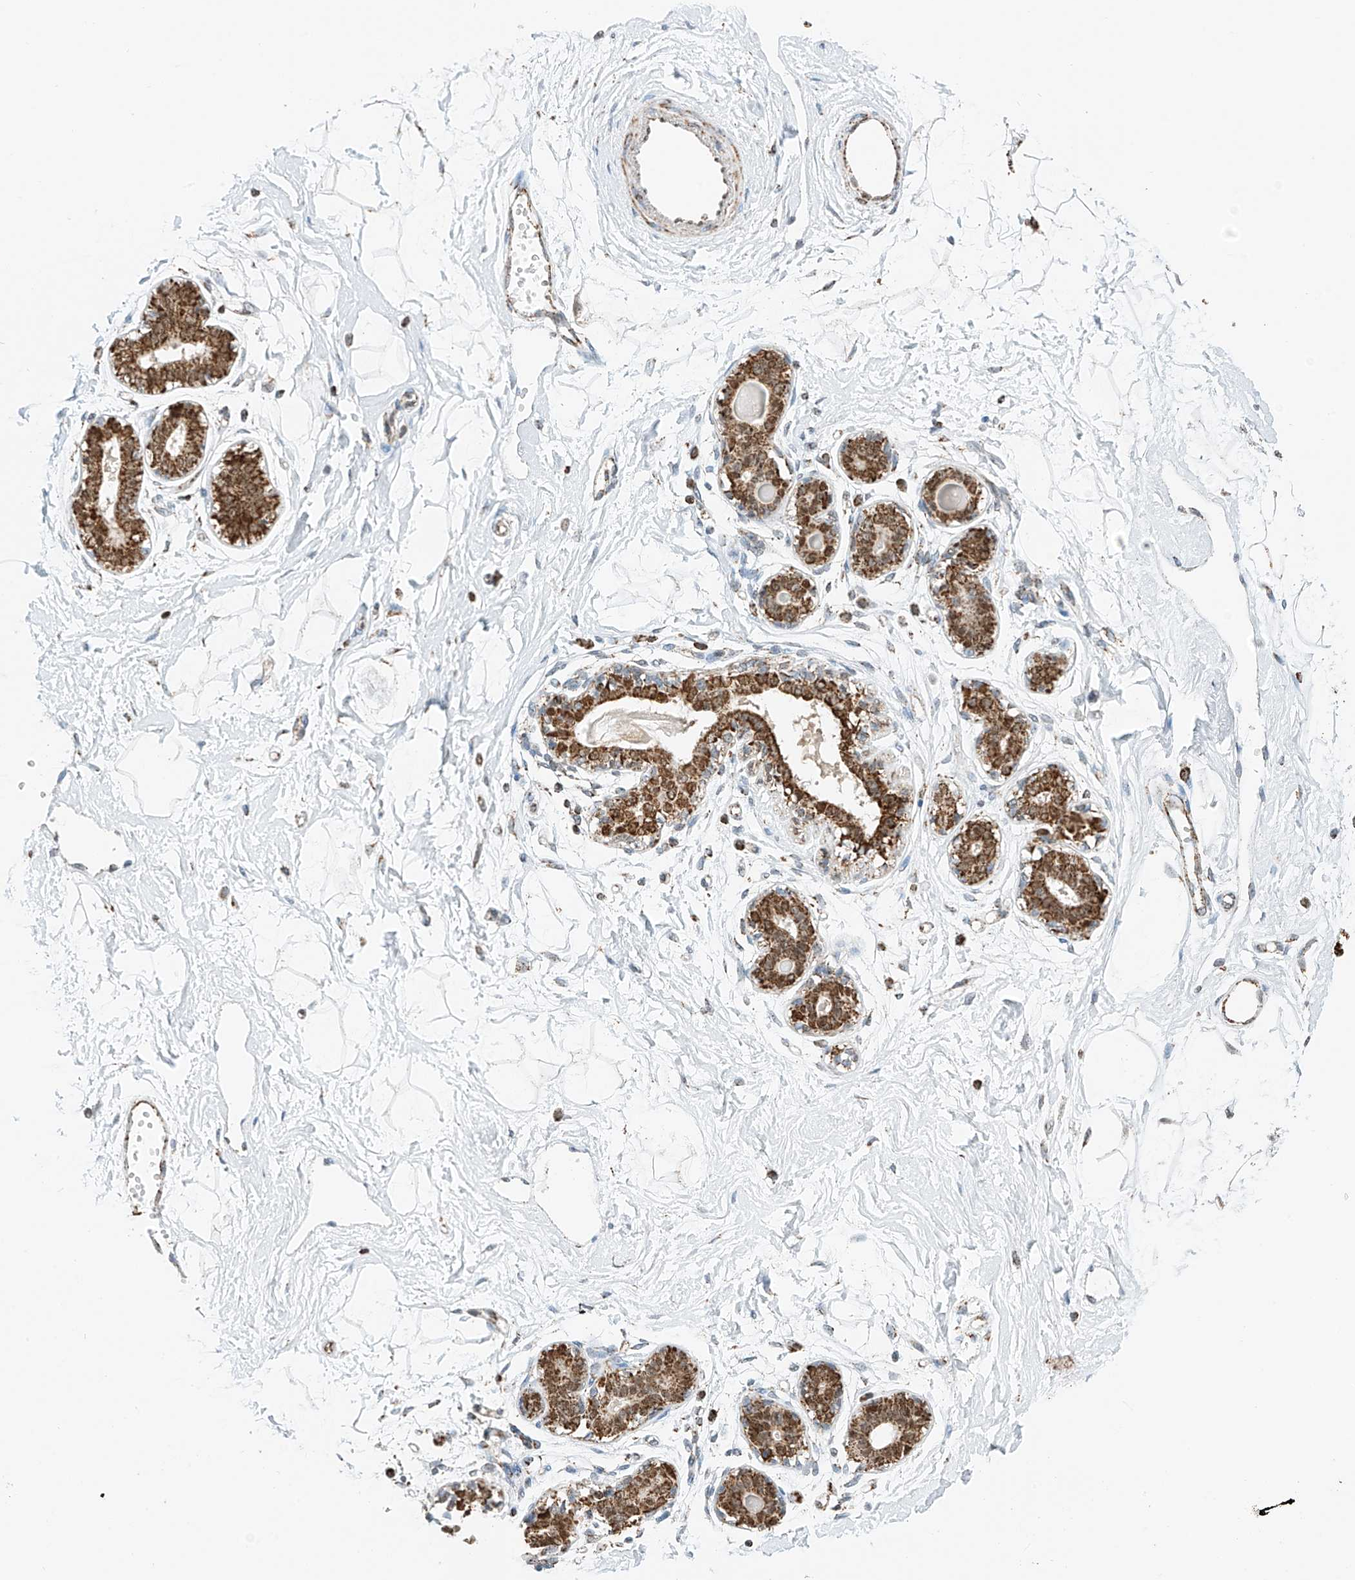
{"staining": {"intensity": "negative", "quantity": "none", "location": "none"}, "tissue": "breast", "cell_type": "Adipocytes", "image_type": "normal", "snomed": [{"axis": "morphology", "description": "Normal tissue, NOS"}, {"axis": "topography", "description": "Breast"}], "caption": "IHC of normal human breast exhibits no staining in adipocytes.", "gene": "PPA2", "patient": {"sex": "female", "age": 45}}